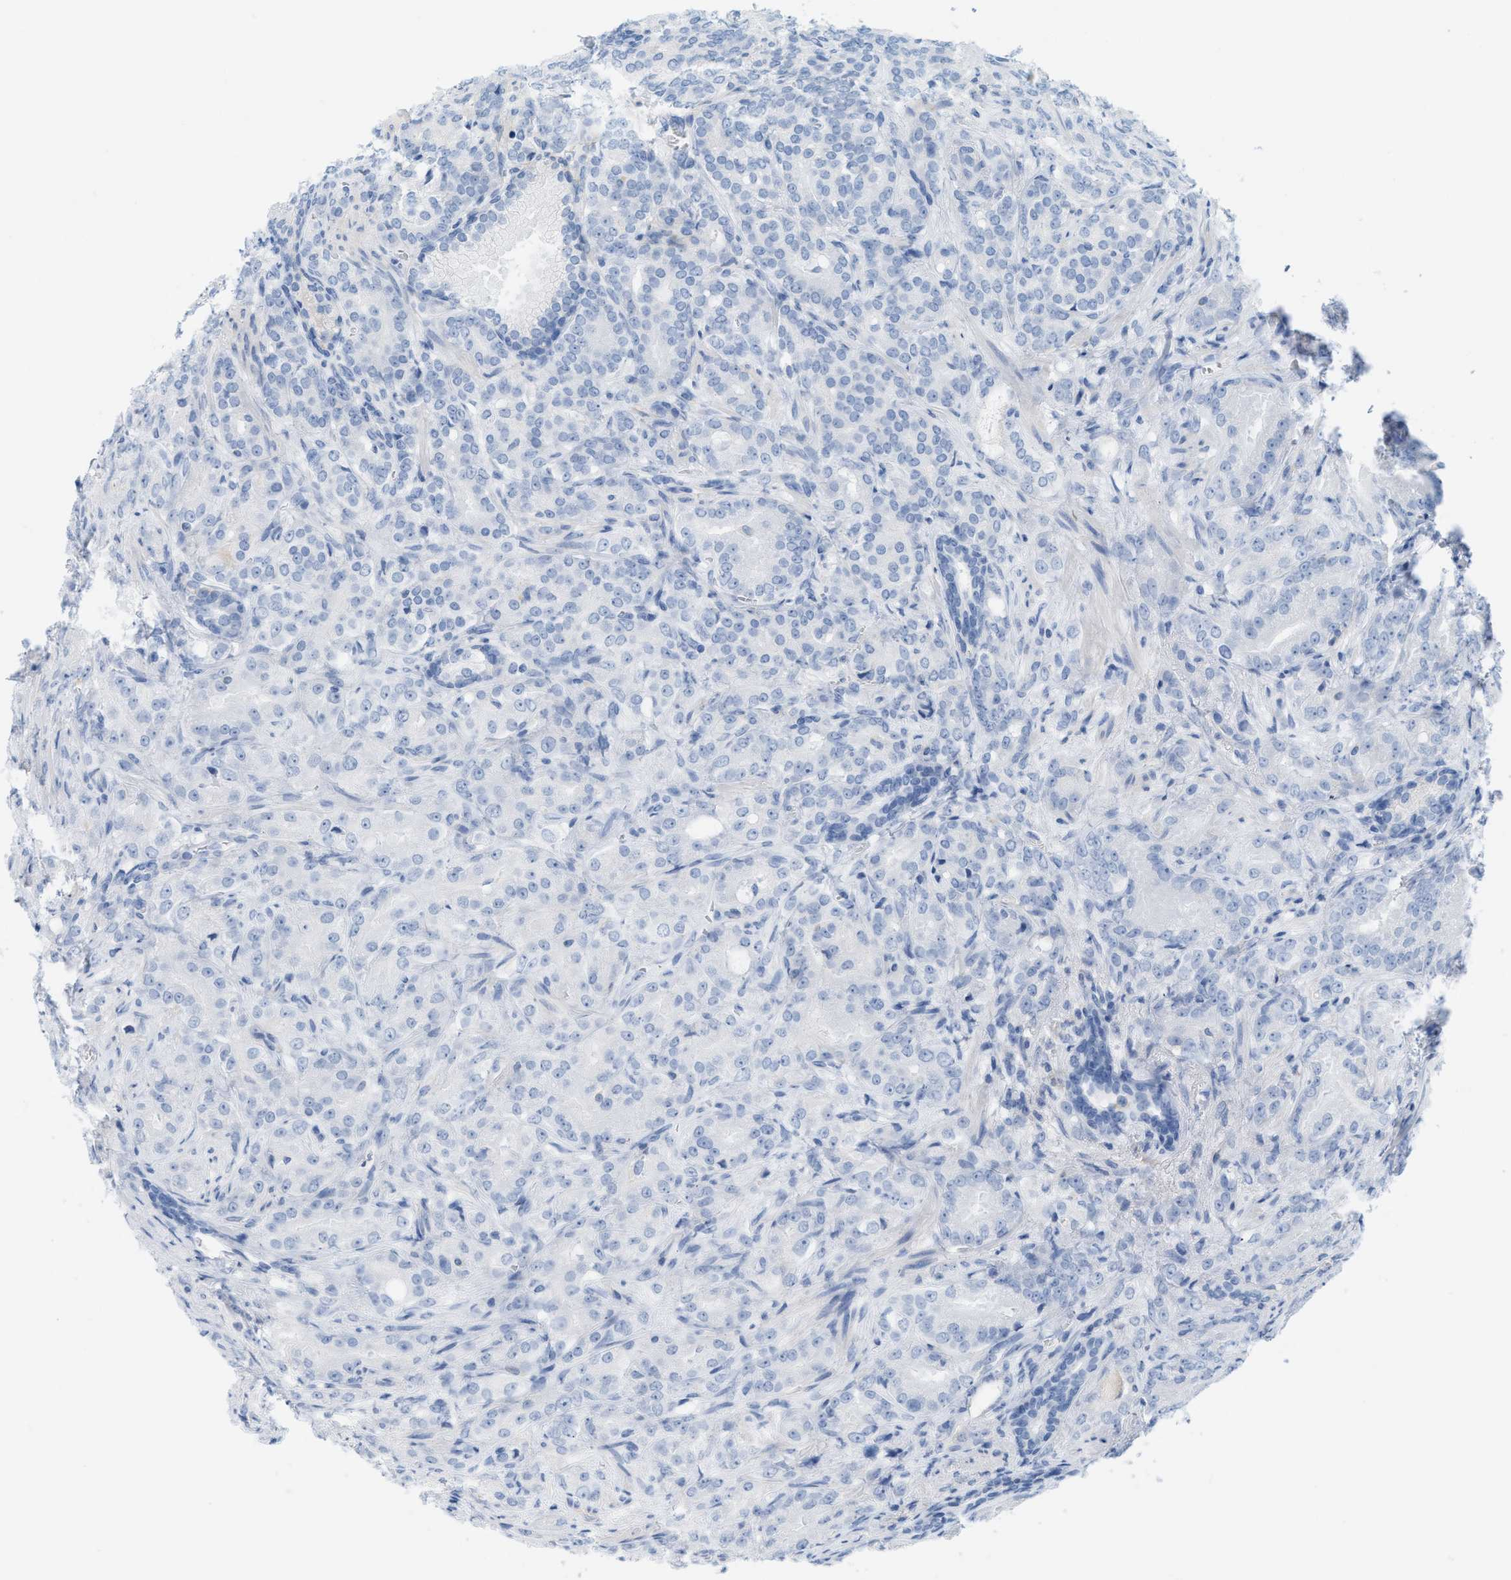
{"staining": {"intensity": "negative", "quantity": "none", "location": "none"}, "tissue": "prostate cancer", "cell_type": "Tumor cells", "image_type": "cancer", "snomed": [{"axis": "morphology", "description": "Adenocarcinoma, High grade"}, {"axis": "topography", "description": "Prostate"}], "caption": "Tumor cells show no significant protein expression in prostate cancer (adenocarcinoma (high-grade)).", "gene": "SLC3A2", "patient": {"sex": "male", "age": 64}}